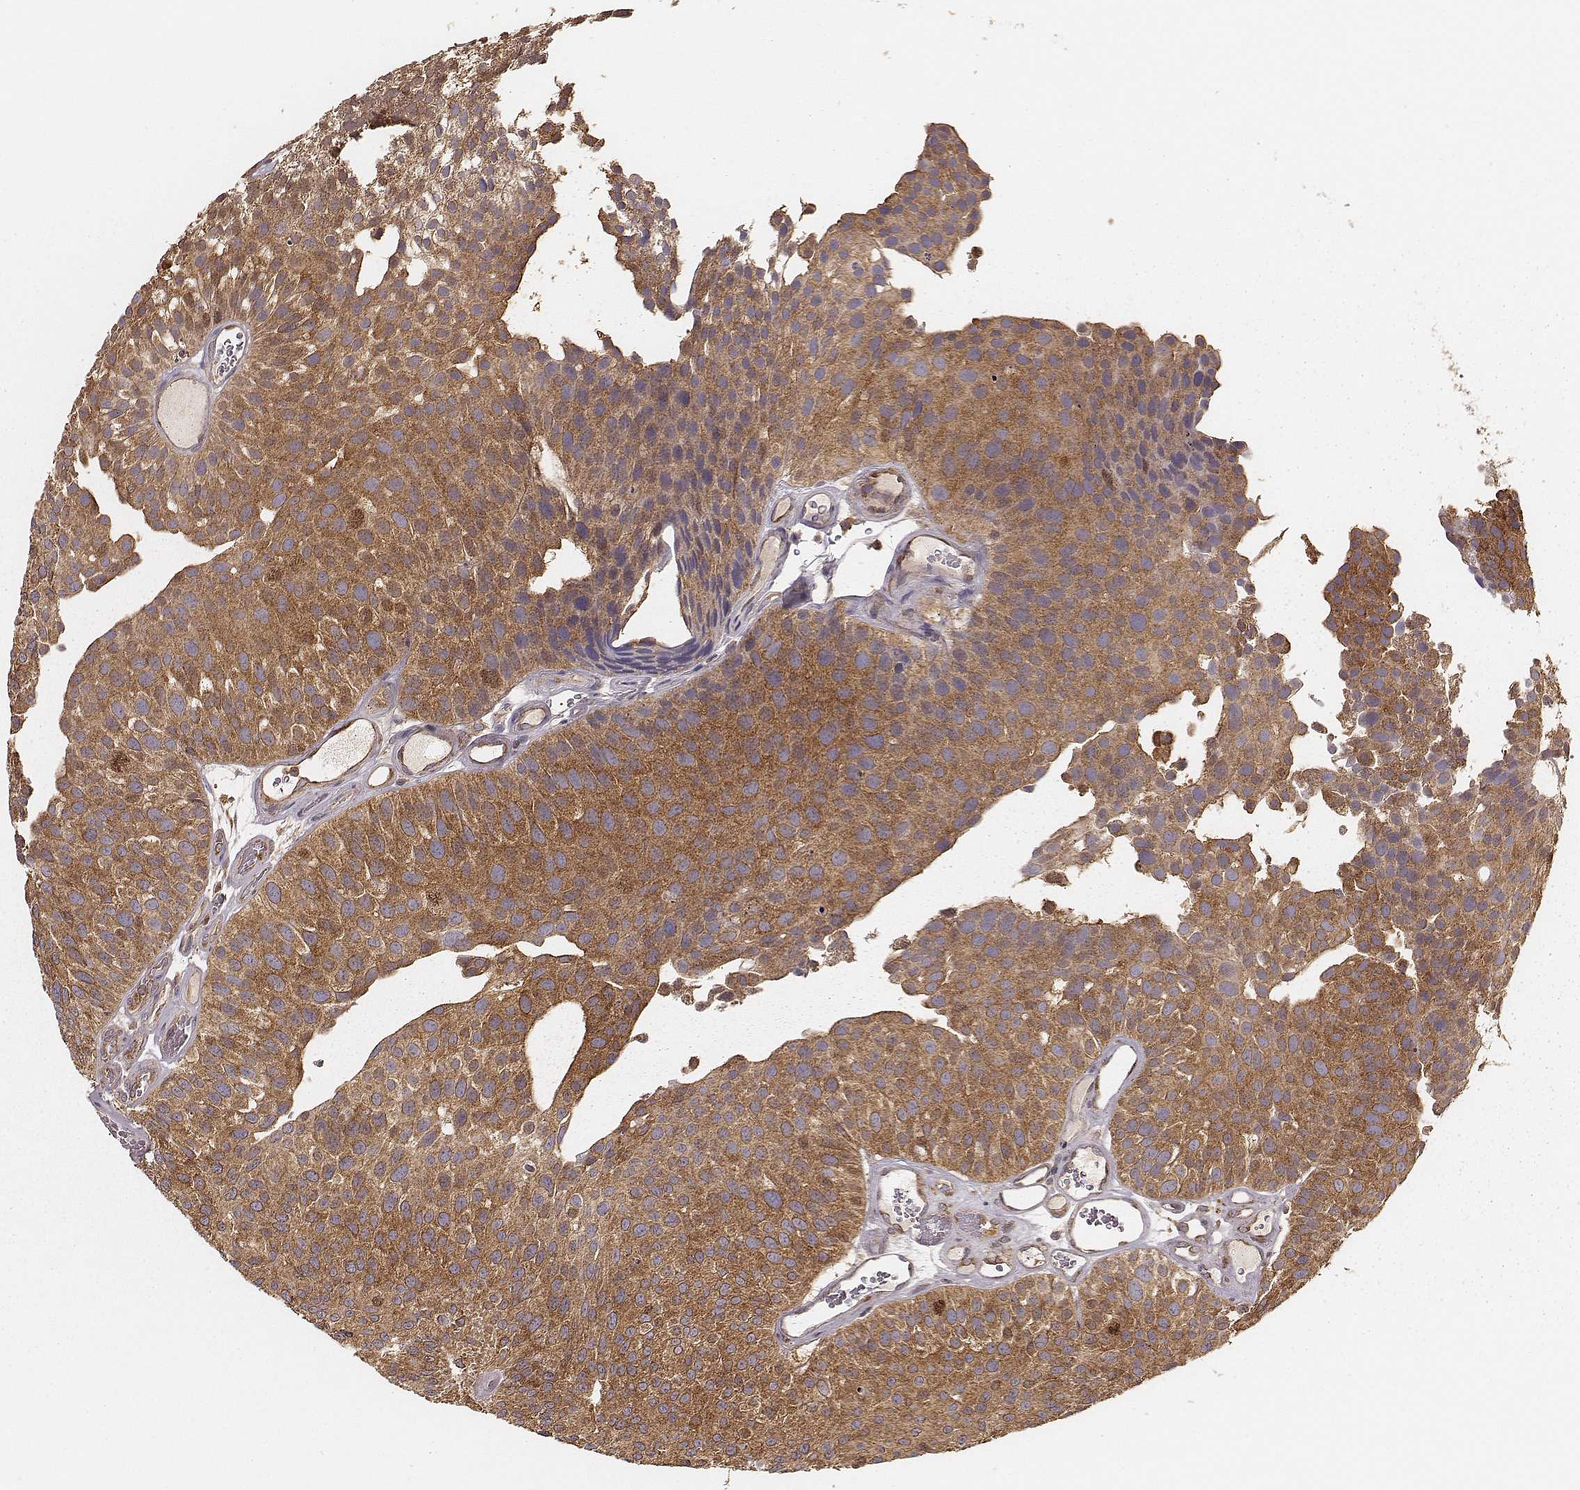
{"staining": {"intensity": "strong", "quantity": ">75%", "location": "cytoplasmic/membranous"}, "tissue": "urothelial cancer", "cell_type": "Tumor cells", "image_type": "cancer", "snomed": [{"axis": "morphology", "description": "Urothelial carcinoma, Low grade"}, {"axis": "topography", "description": "Urinary bladder"}], "caption": "Urothelial cancer stained with DAB immunohistochemistry shows high levels of strong cytoplasmic/membranous staining in approximately >75% of tumor cells. The staining was performed using DAB (3,3'-diaminobenzidine), with brown indicating positive protein expression. Nuclei are stained blue with hematoxylin.", "gene": "CARS1", "patient": {"sex": "female", "age": 87}}